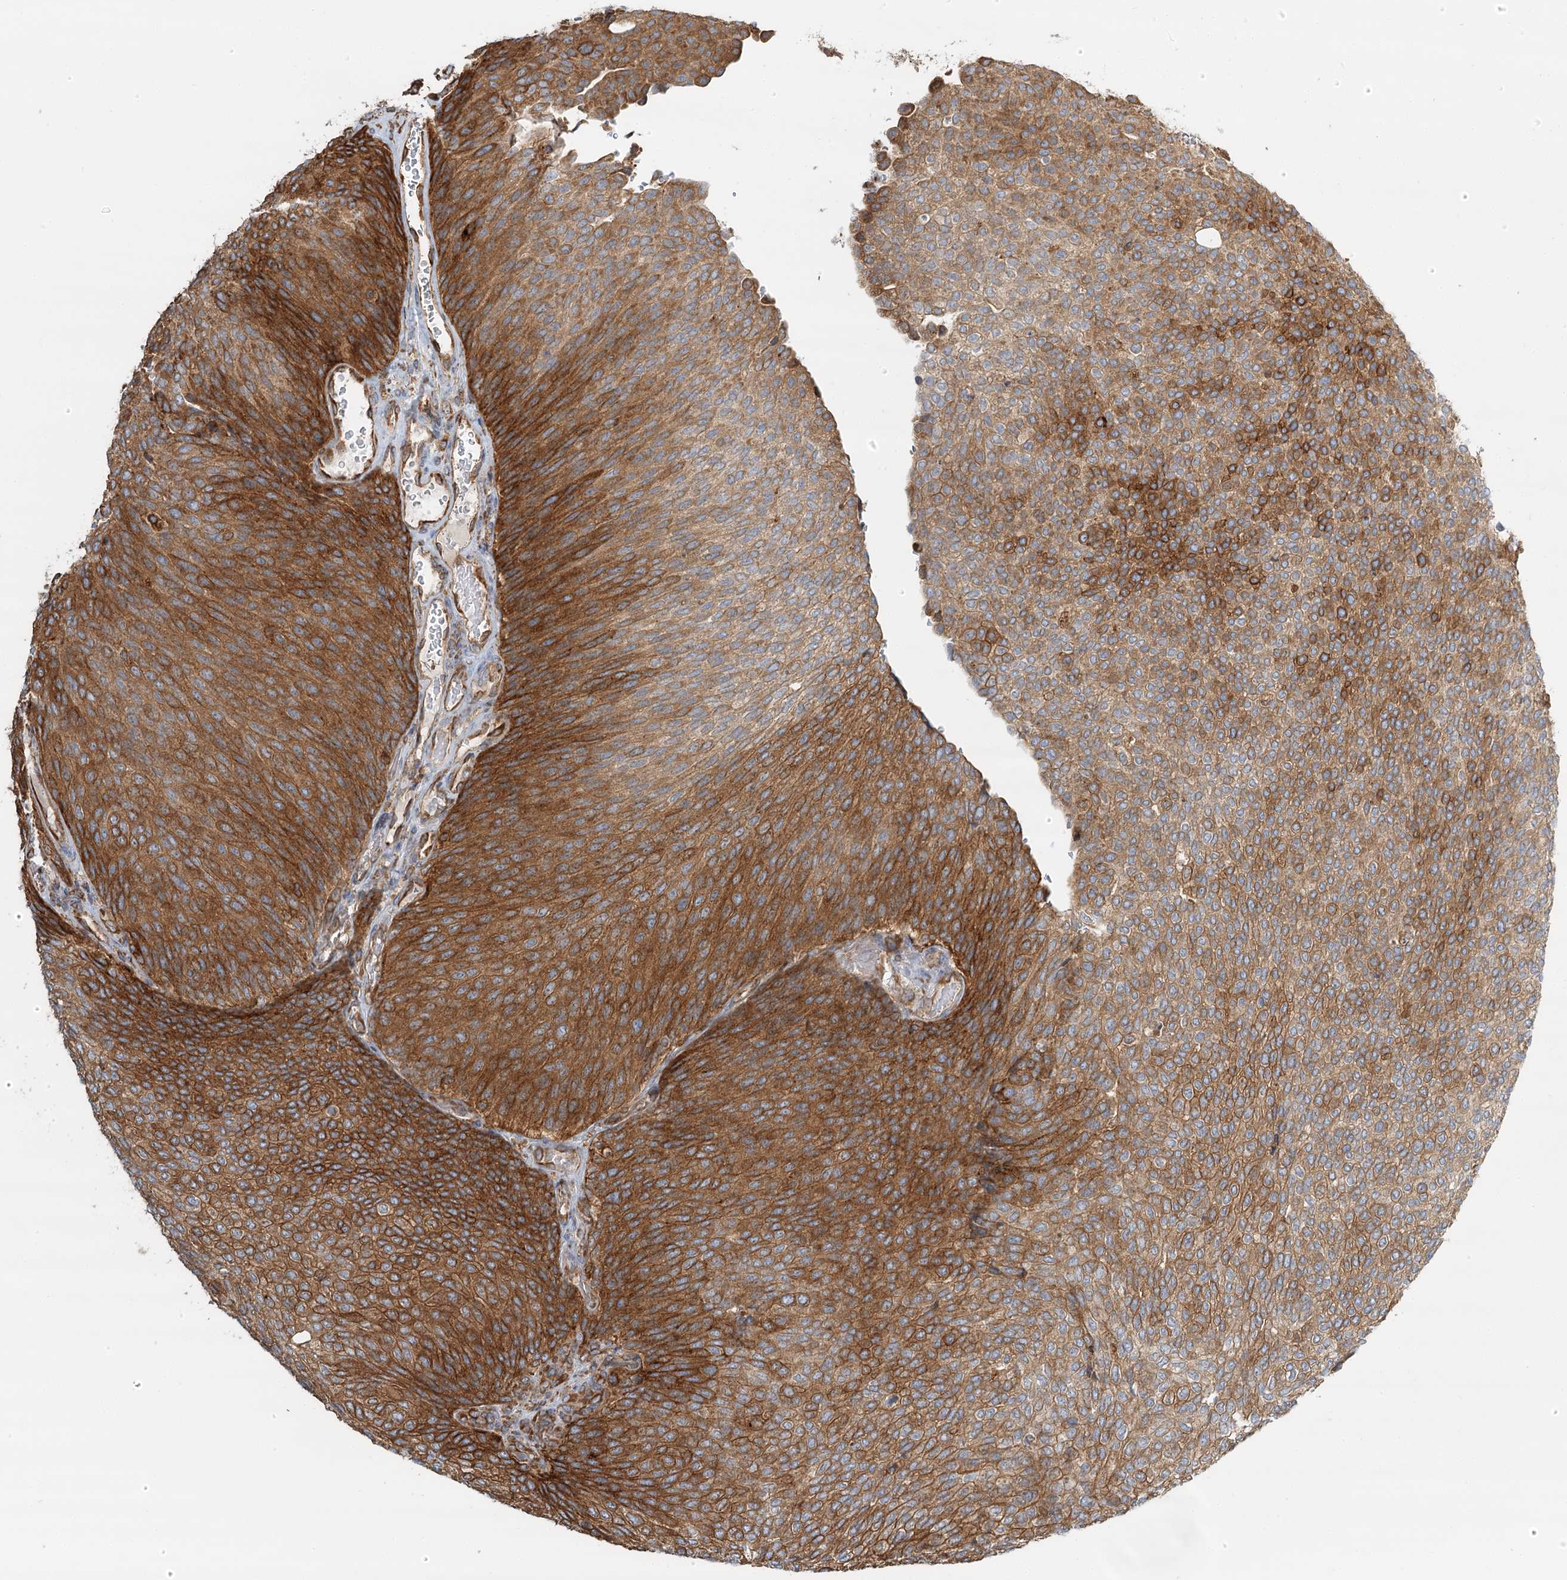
{"staining": {"intensity": "strong", "quantity": ">75%", "location": "cytoplasmic/membranous"}, "tissue": "urothelial cancer", "cell_type": "Tumor cells", "image_type": "cancer", "snomed": [{"axis": "morphology", "description": "Urothelial carcinoma, Low grade"}, {"axis": "topography", "description": "Urinary bladder"}], "caption": "There is high levels of strong cytoplasmic/membranous expression in tumor cells of urothelial cancer, as demonstrated by immunohistochemical staining (brown color).", "gene": "TAS1R1", "patient": {"sex": "female", "age": 79}}